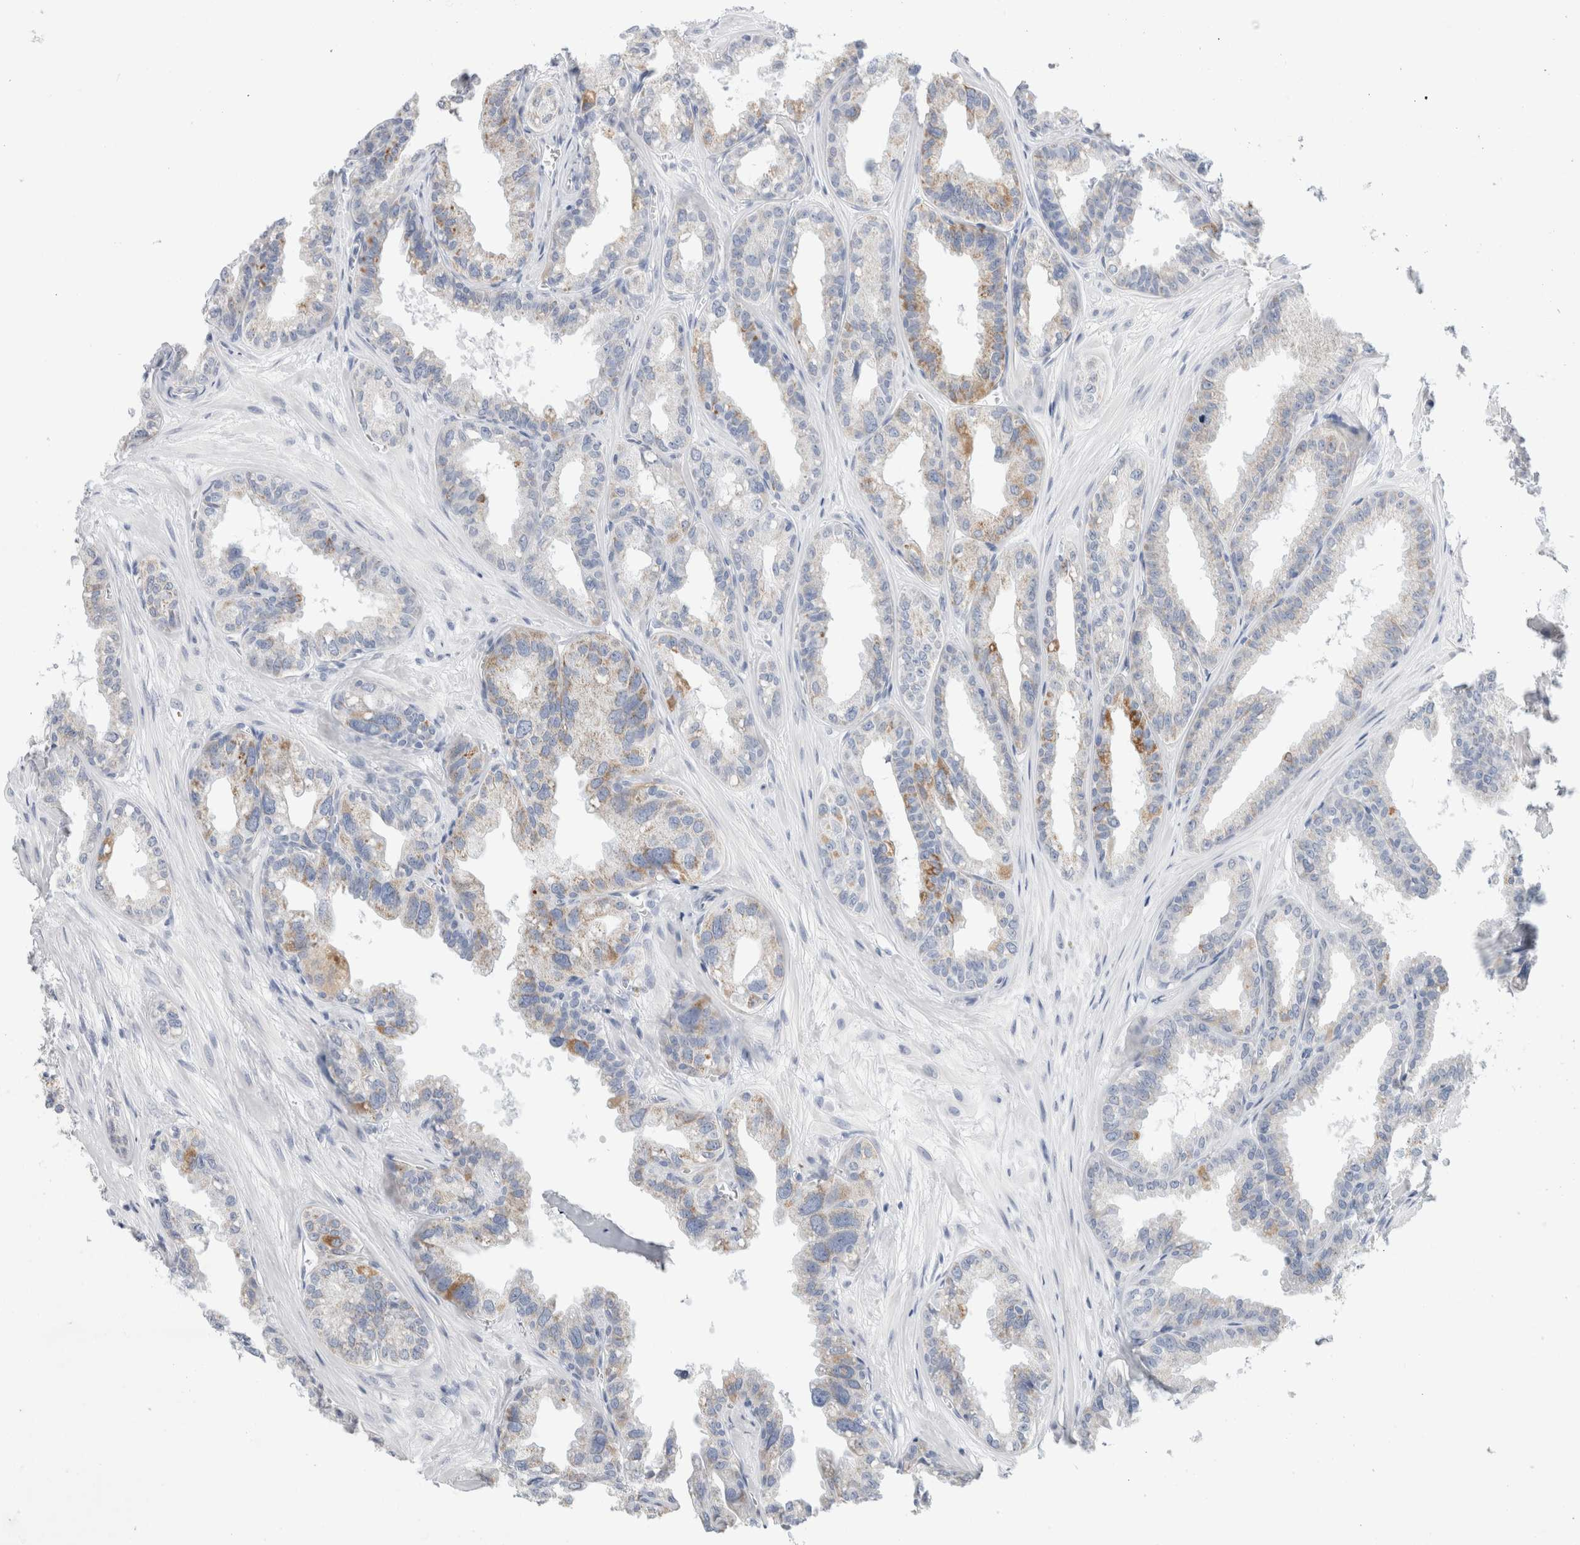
{"staining": {"intensity": "moderate", "quantity": "<25%", "location": "cytoplasmic/membranous"}, "tissue": "seminal vesicle", "cell_type": "Glandular cells", "image_type": "normal", "snomed": [{"axis": "morphology", "description": "Normal tissue, NOS"}, {"axis": "topography", "description": "Prostate"}, {"axis": "topography", "description": "Seminal veicle"}], "caption": "Seminal vesicle stained for a protein reveals moderate cytoplasmic/membranous positivity in glandular cells. The staining was performed using DAB (3,3'-diaminobenzidine) to visualize the protein expression in brown, while the nuclei were stained in blue with hematoxylin (Magnification: 20x).", "gene": "ECHDC2", "patient": {"sex": "male", "age": 51}}